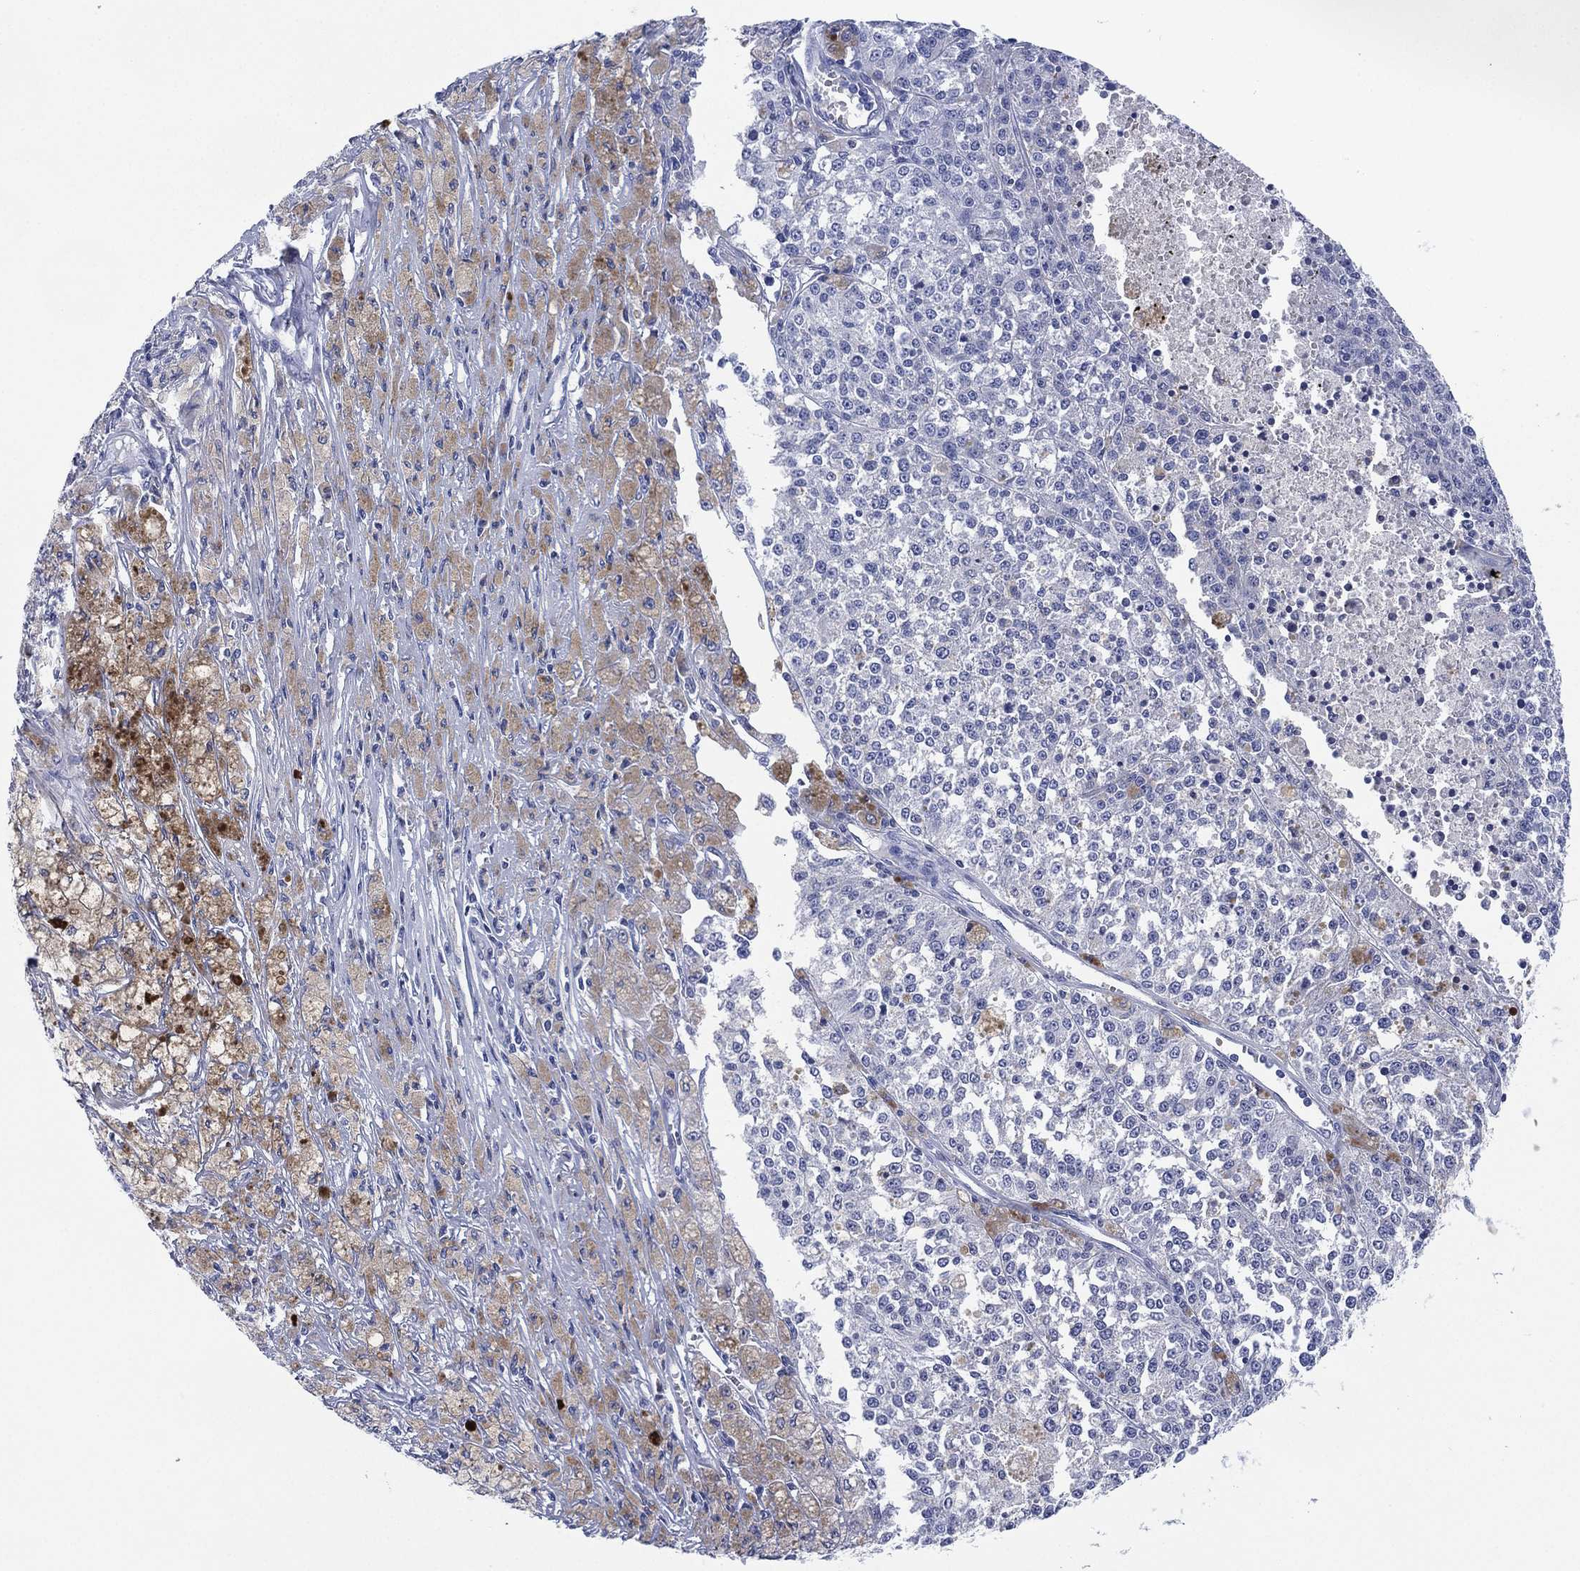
{"staining": {"intensity": "negative", "quantity": "none", "location": "none"}, "tissue": "melanoma", "cell_type": "Tumor cells", "image_type": "cancer", "snomed": [{"axis": "morphology", "description": "Malignant melanoma, Metastatic site"}, {"axis": "topography", "description": "Lymph node"}], "caption": "Human melanoma stained for a protein using immunohistochemistry (IHC) reveals no staining in tumor cells.", "gene": "CHRNA3", "patient": {"sex": "female", "age": 64}}